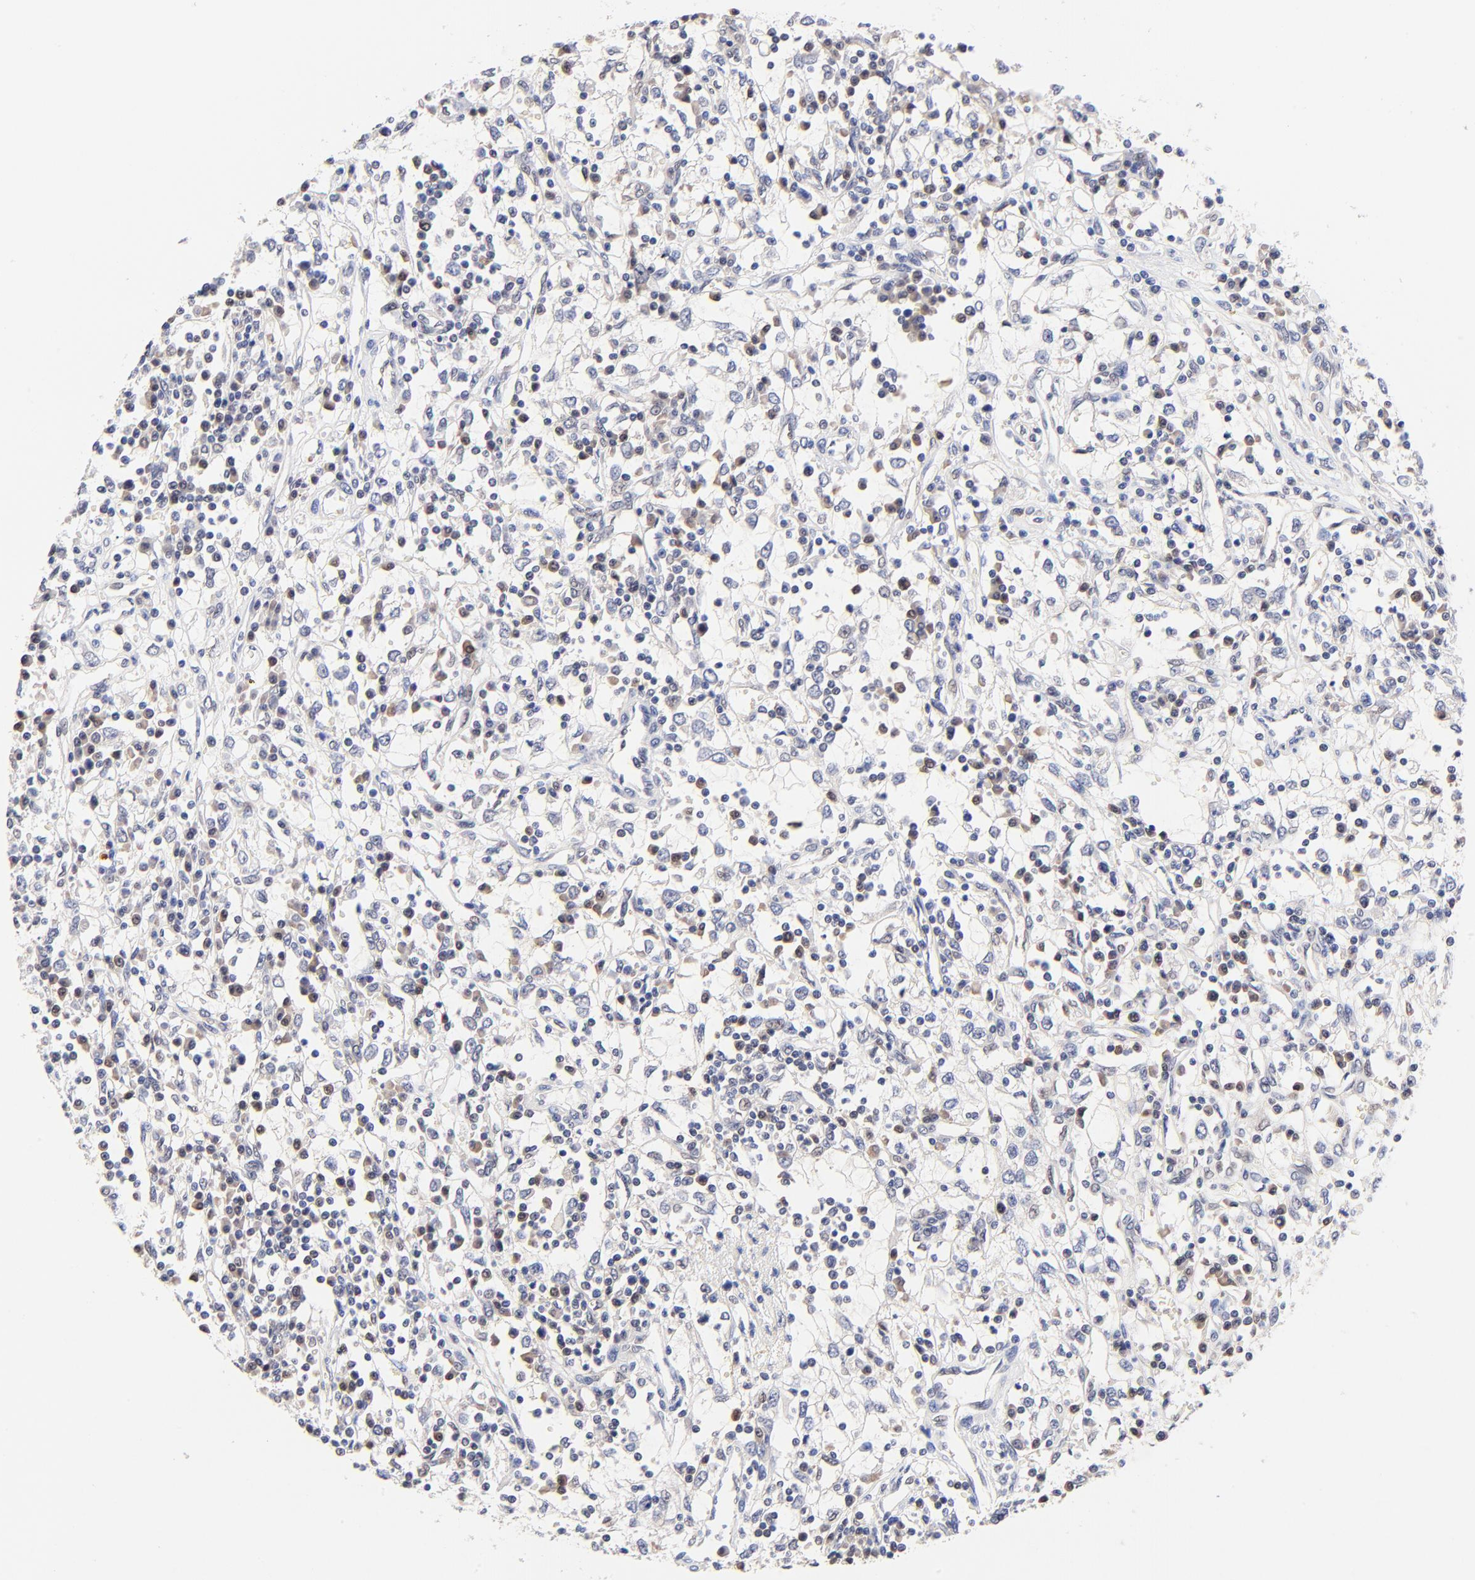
{"staining": {"intensity": "negative", "quantity": "none", "location": "none"}, "tissue": "renal cancer", "cell_type": "Tumor cells", "image_type": "cancer", "snomed": [{"axis": "morphology", "description": "Adenocarcinoma, NOS"}, {"axis": "topography", "description": "Kidney"}], "caption": "Immunohistochemical staining of adenocarcinoma (renal) demonstrates no significant expression in tumor cells.", "gene": "TXNL1", "patient": {"sex": "male", "age": 82}}